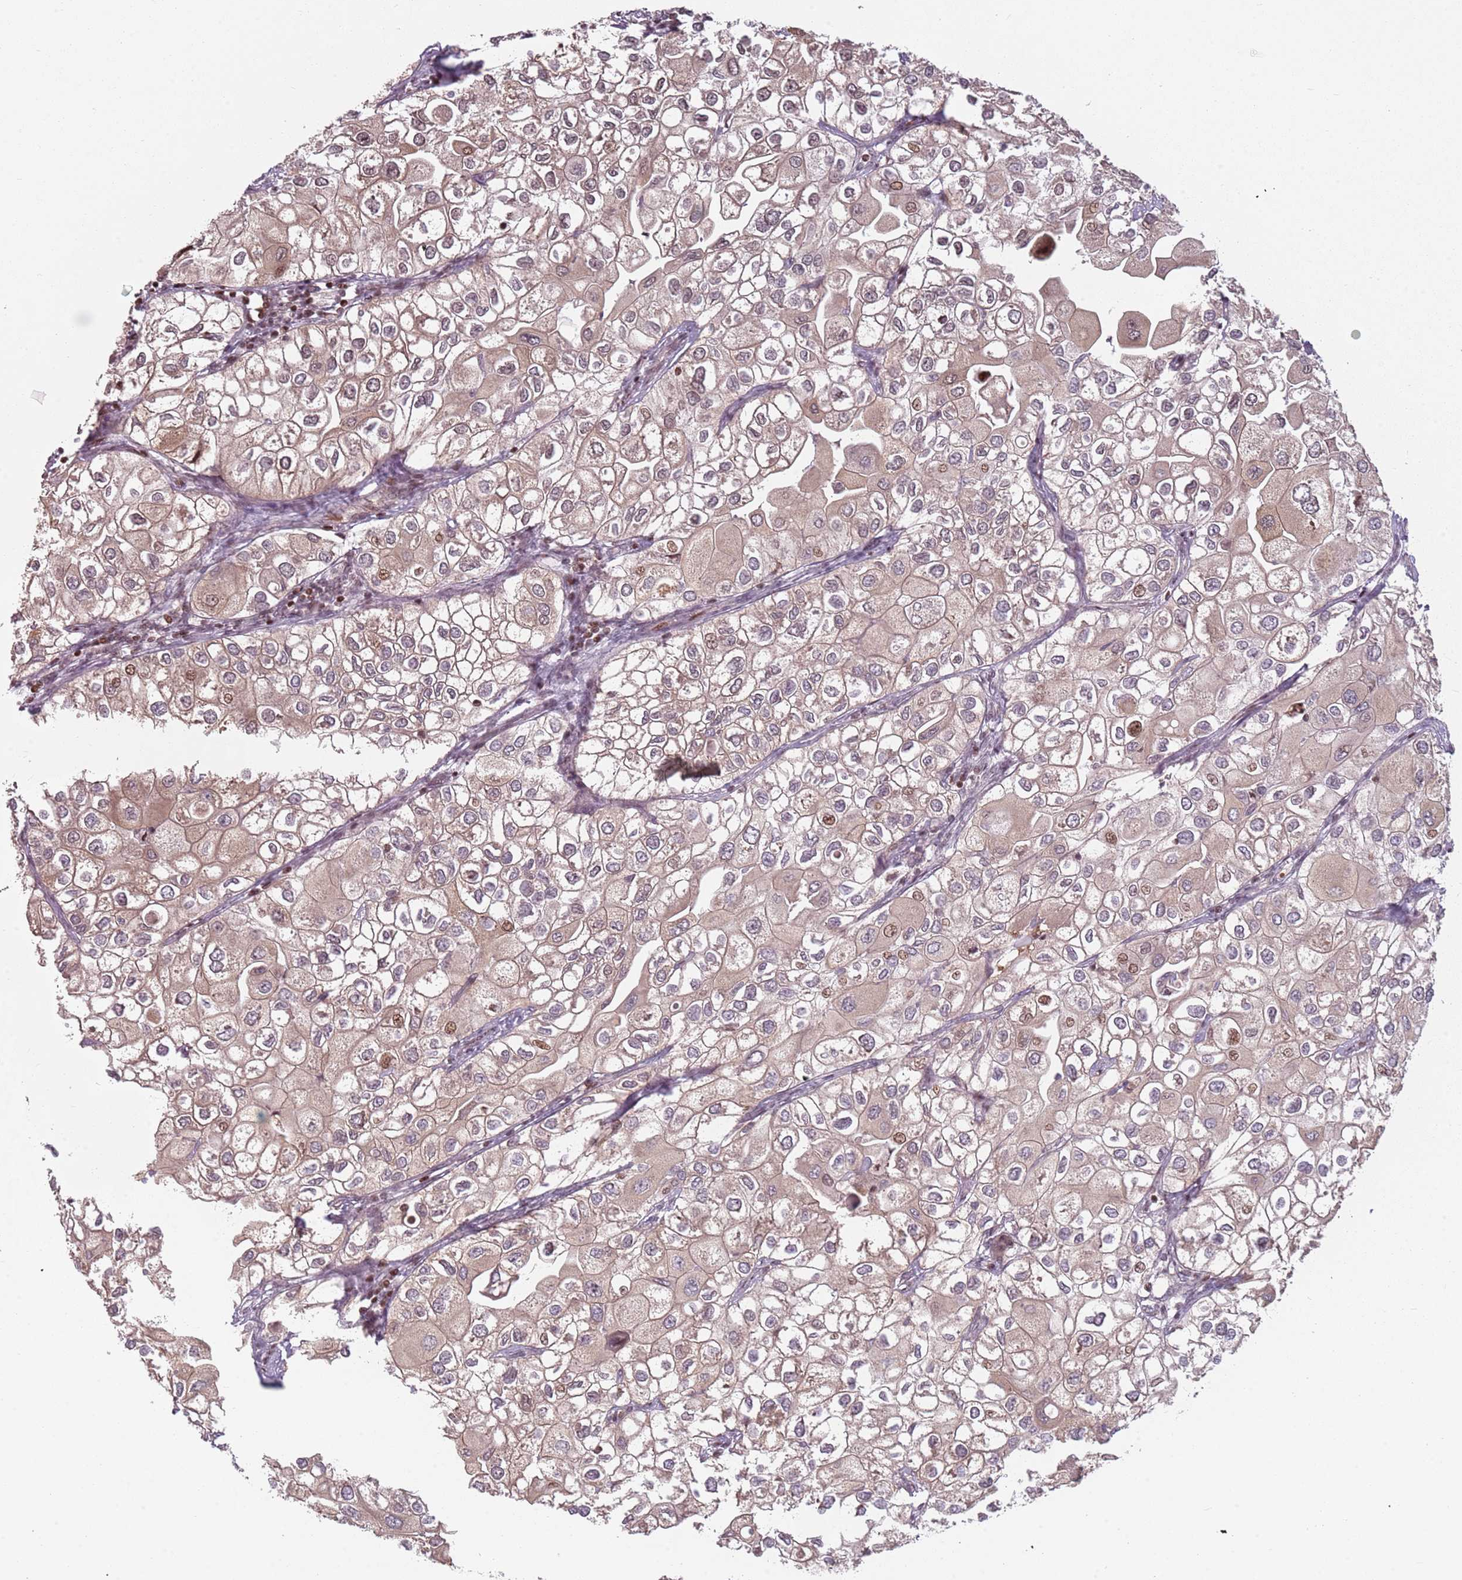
{"staining": {"intensity": "weak", "quantity": ">75%", "location": "cytoplasmic/membranous,nuclear"}, "tissue": "urothelial cancer", "cell_type": "Tumor cells", "image_type": "cancer", "snomed": [{"axis": "morphology", "description": "Urothelial carcinoma, High grade"}, {"axis": "topography", "description": "Urinary bladder"}], "caption": "Urothelial cancer stained with a brown dye shows weak cytoplasmic/membranous and nuclear positive expression in about >75% of tumor cells.", "gene": "ADGRG1", "patient": {"sex": "male", "age": 64}}